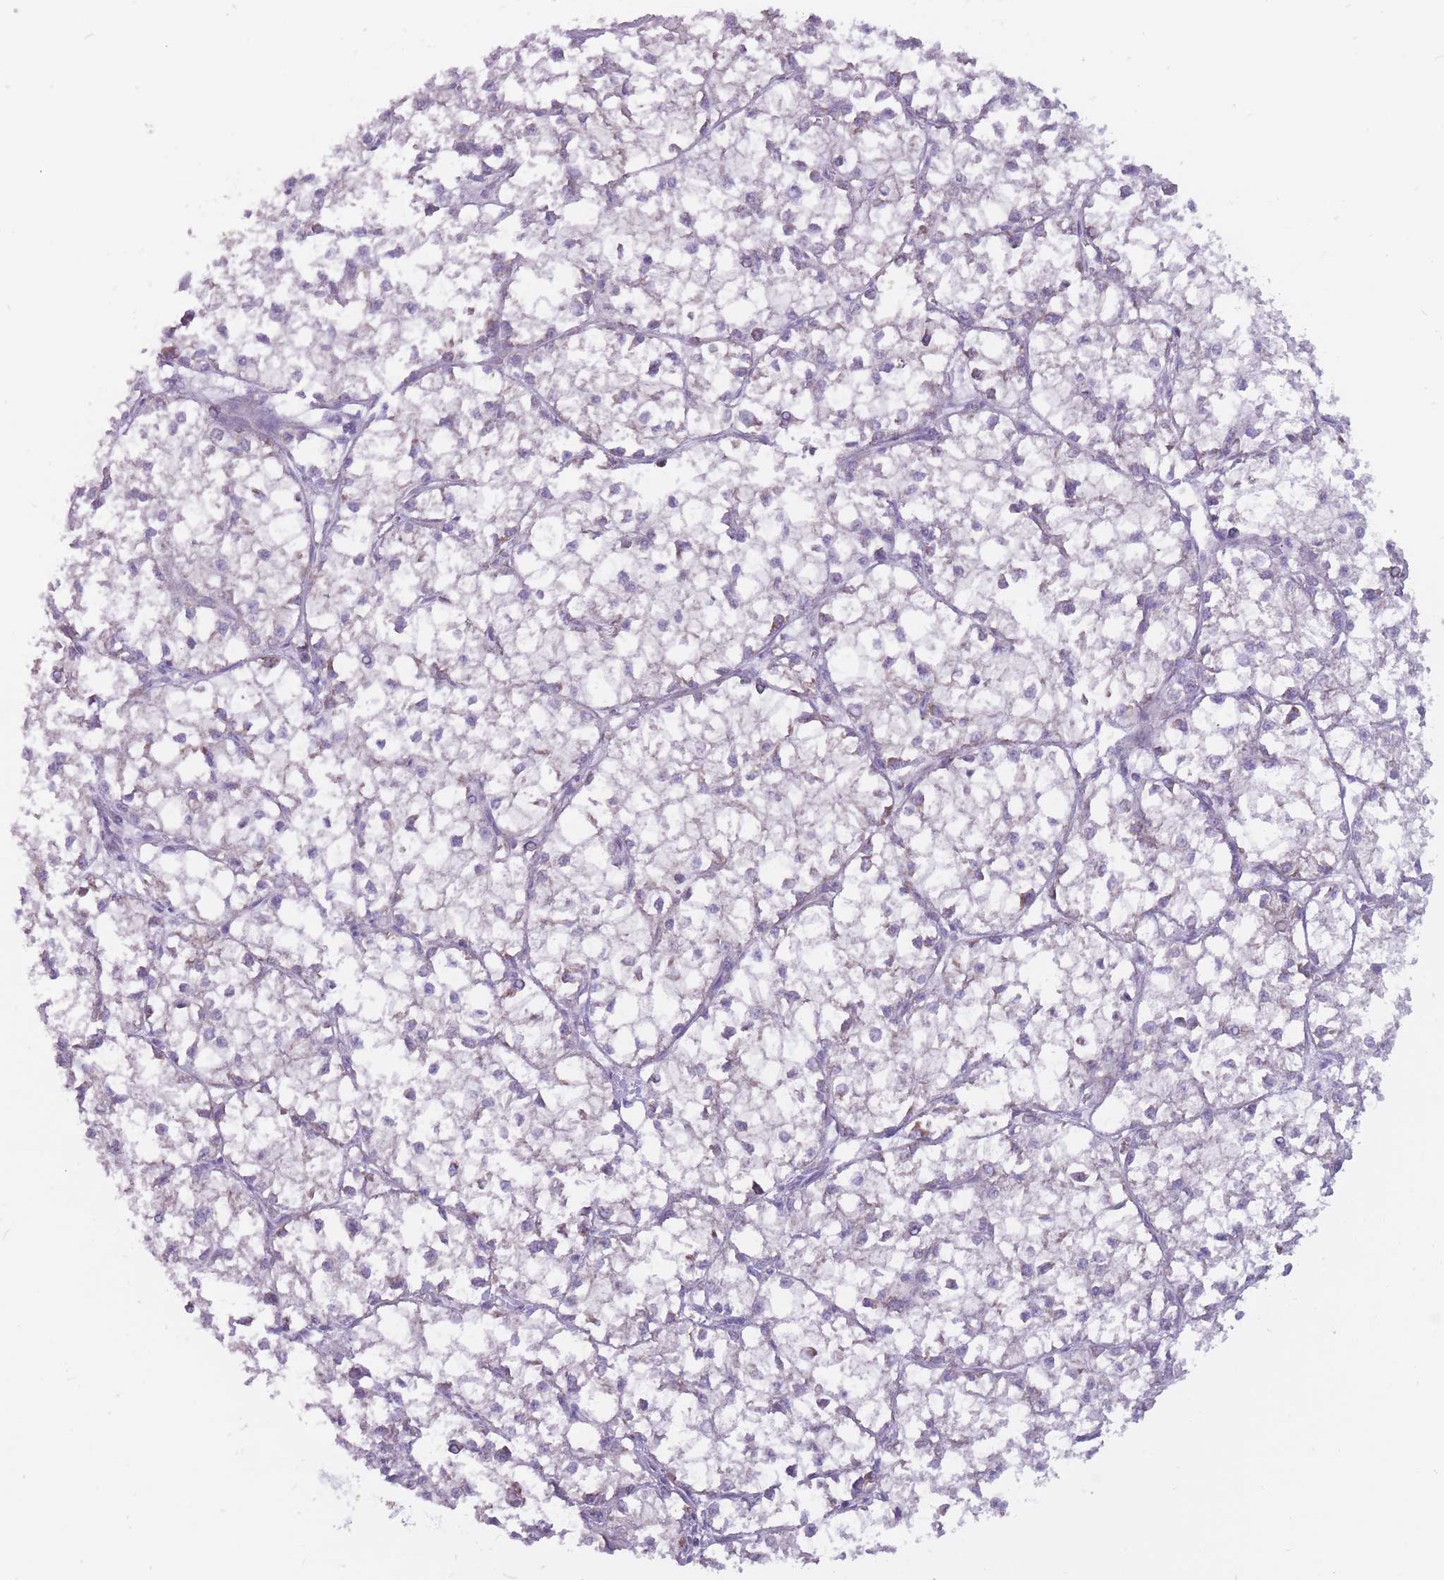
{"staining": {"intensity": "negative", "quantity": "none", "location": "none"}, "tissue": "liver cancer", "cell_type": "Tumor cells", "image_type": "cancer", "snomed": [{"axis": "morphology", "description": "Carcinoma, Hepatocellular, NOS"}, {"axis": "topography", "description": "Liver"}], "caption": "Hepatocellular carcinoma (liver) was stained to show a protein in brown. There is no significant positivity in tumor cells.", "gene": "RPL18", "patient": {"sex": "female", "age": 43}}